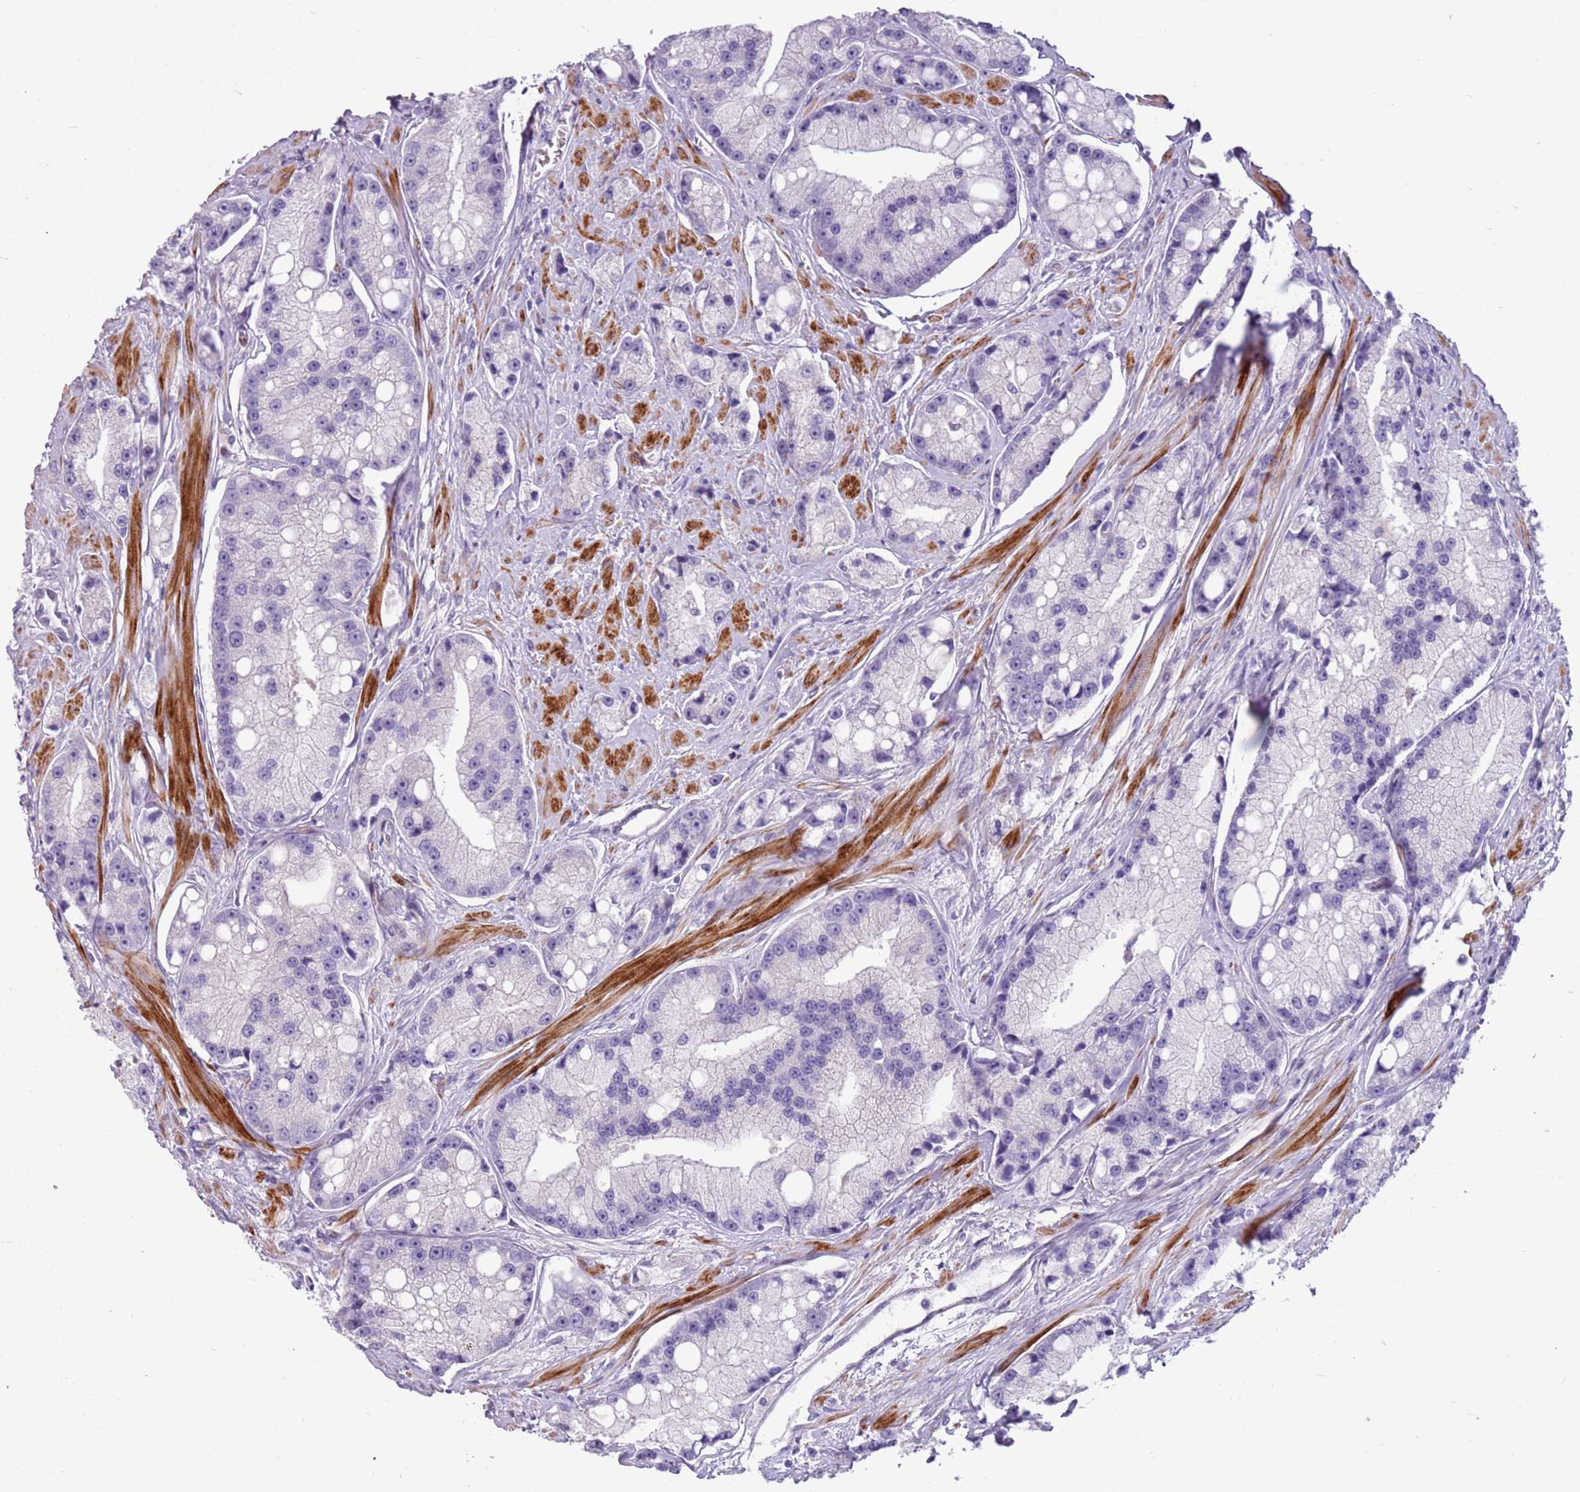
{"staining": {"intensity": "negative", "quantity": "none", "location": "none"}, "tissue": "prostate cancer", "cell_type": "Tumor cells", "image_type": "cancer", "snomed": [{"axis": "morphology", "description": "Adenocarcinoma, High grade"}, {"axis": "topography", "description": "Prostate"}], "caption": "Tumor cells show no significant protein staining in prostate cancer (adenocarcinoma (high-grade)).", "gene": "ZNF239", "patient": {"sex": "male", "age": 74}}